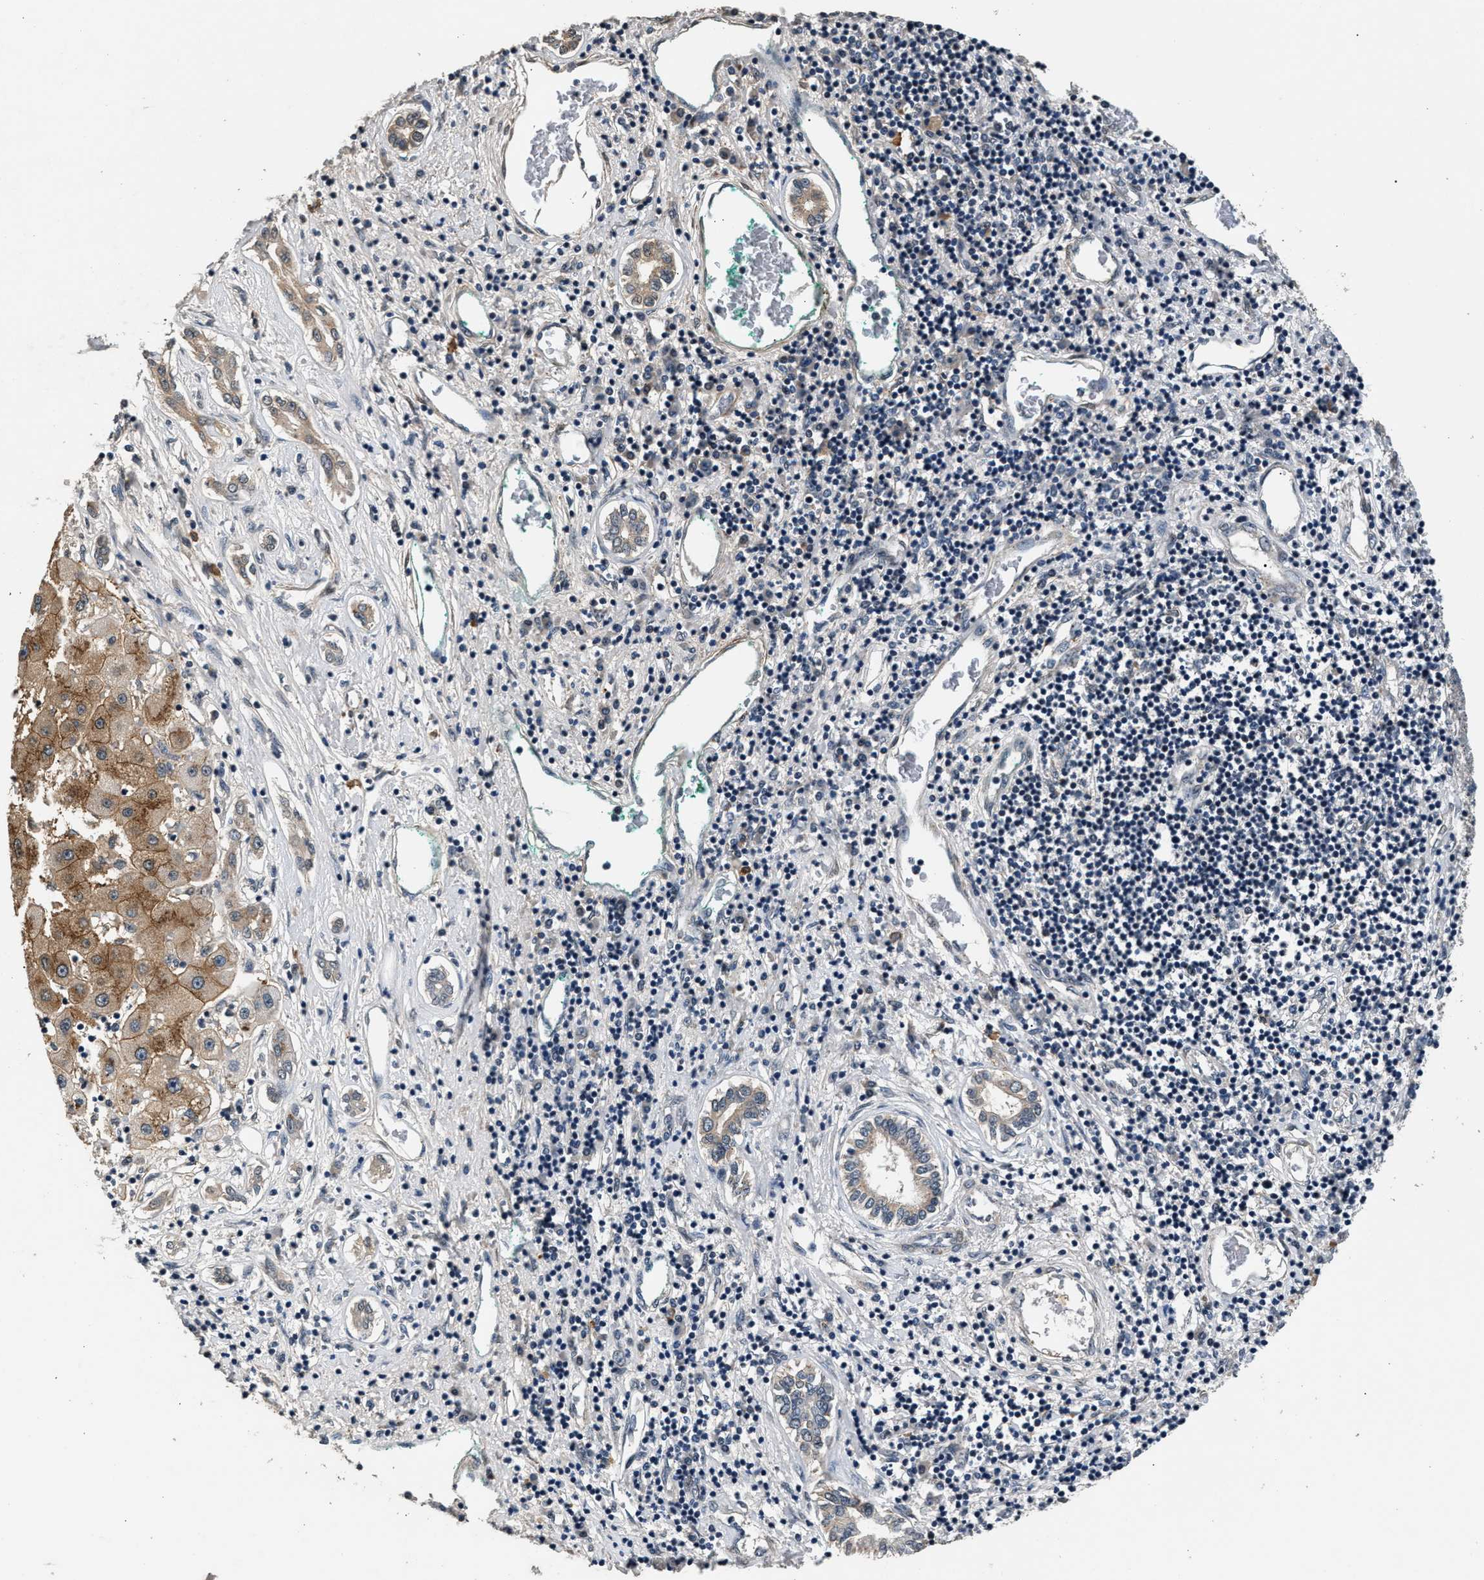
{"staining": {"intensity": "moderate", "quantity": ">75%", "location": "cytoplasmic/membranous"}, "tissue": "liver cancer", "cell_type": "Tumor cells", "image_type": "cancer", "snomed": [{"axis": "morphology", "description": "Carcinoma, Hepatocellular, NOS"}, {"axis": "topography", "description": "Liver"}], "caption": "Tumor cells reveal medium levels of moderate cytoplasmic/membranous expression in about >75% of cells in liver cancer (hepatocellular carcinoma). Nuclei are stained in blue.", "gene": "RBM33", "patient": {"sex": "male", "age": 65}}